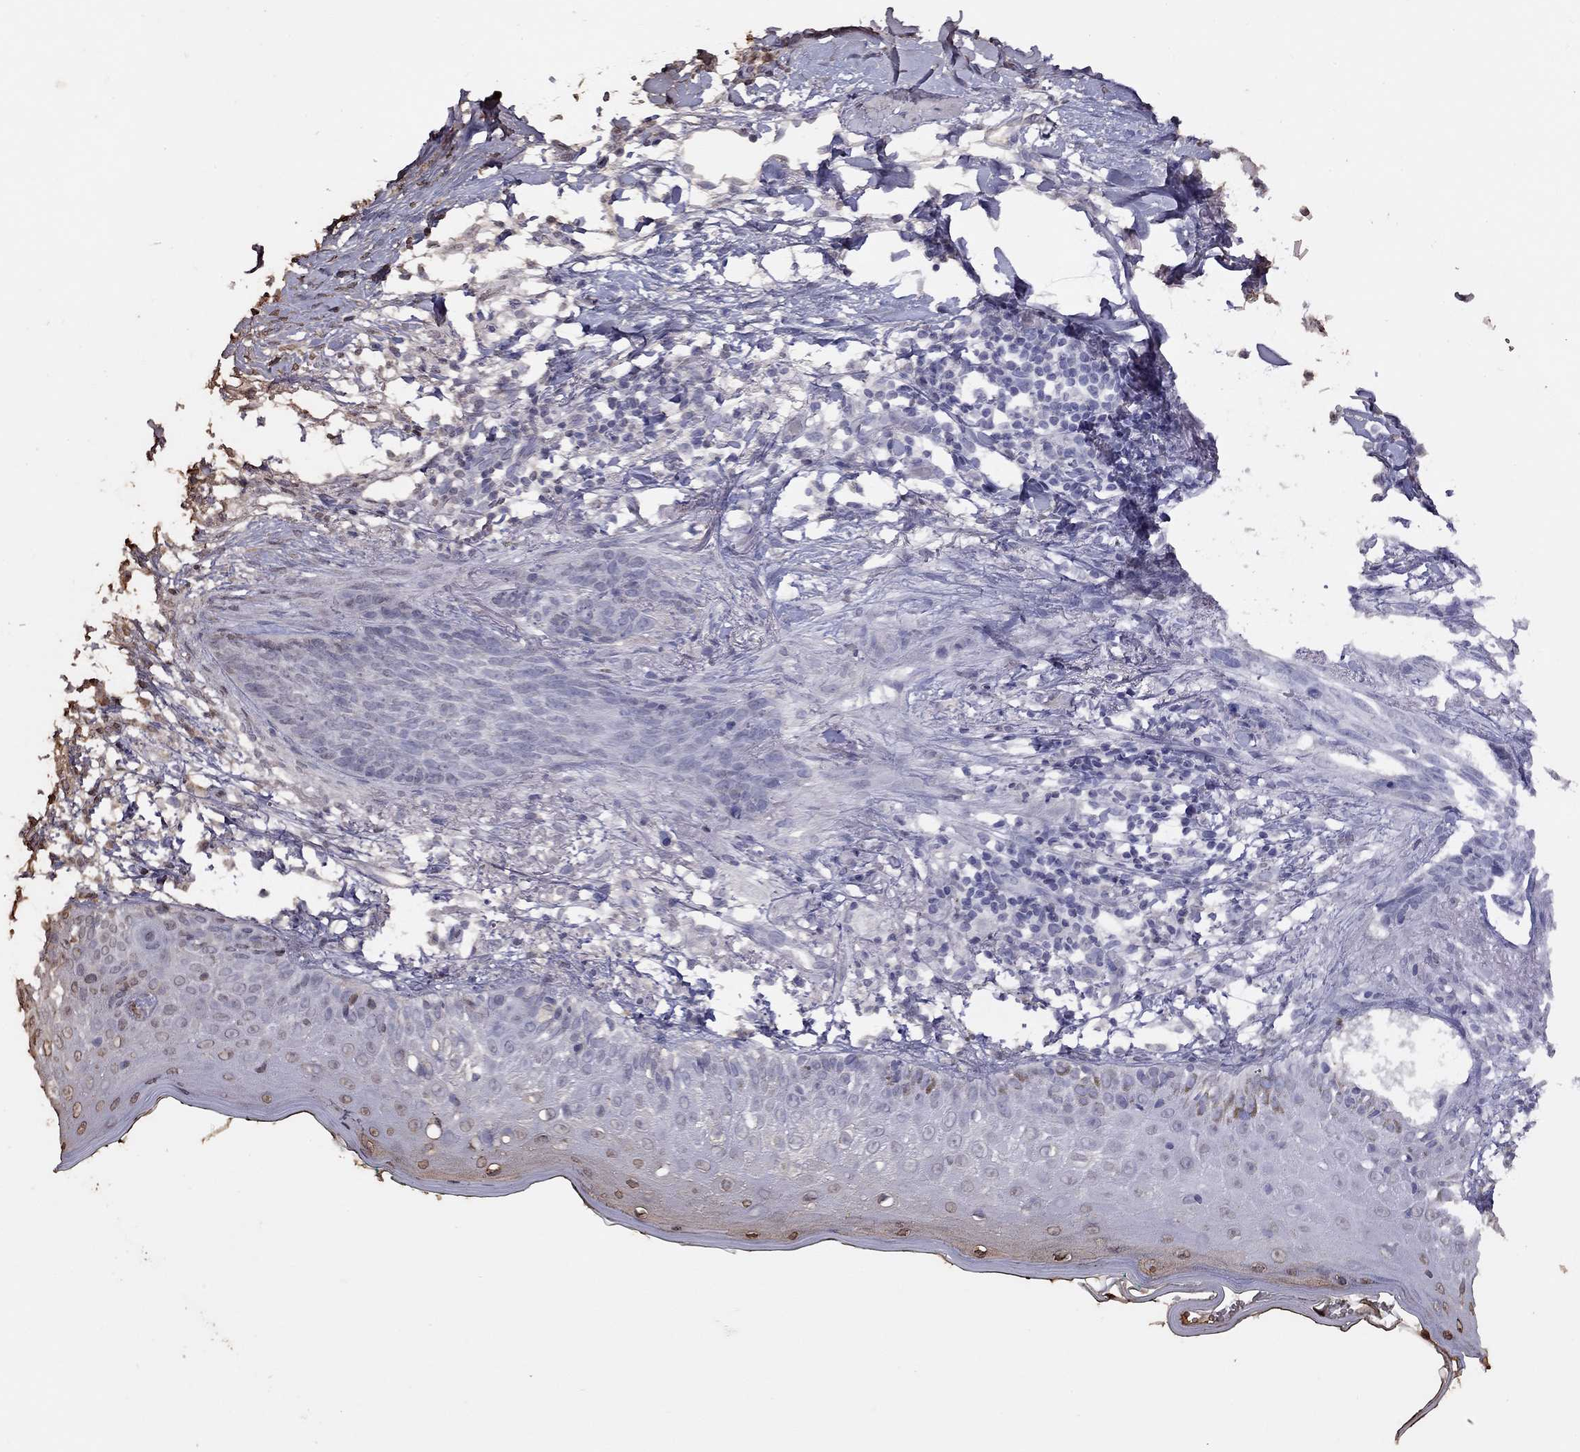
{"staining": {"intensity": "negative", "quantity": "none", "location": "none"}, "tissue": "skin cancer", "cell_type": "Tumor cells", "image_type": "cancer", "snomed": [{"axis": "morphology", "description": "Normal tissue, NOS"}, {"axis": "morphology", "description": "Basal cell carcinoma"}, {"axis": "topography", "description": "Skin"}], "caption": "This is an IHC micrograph of skin cancer. There is no positivity in tumor cells.", "gene": "SUN3", "patient": {"sex": "male", "age": 84}}